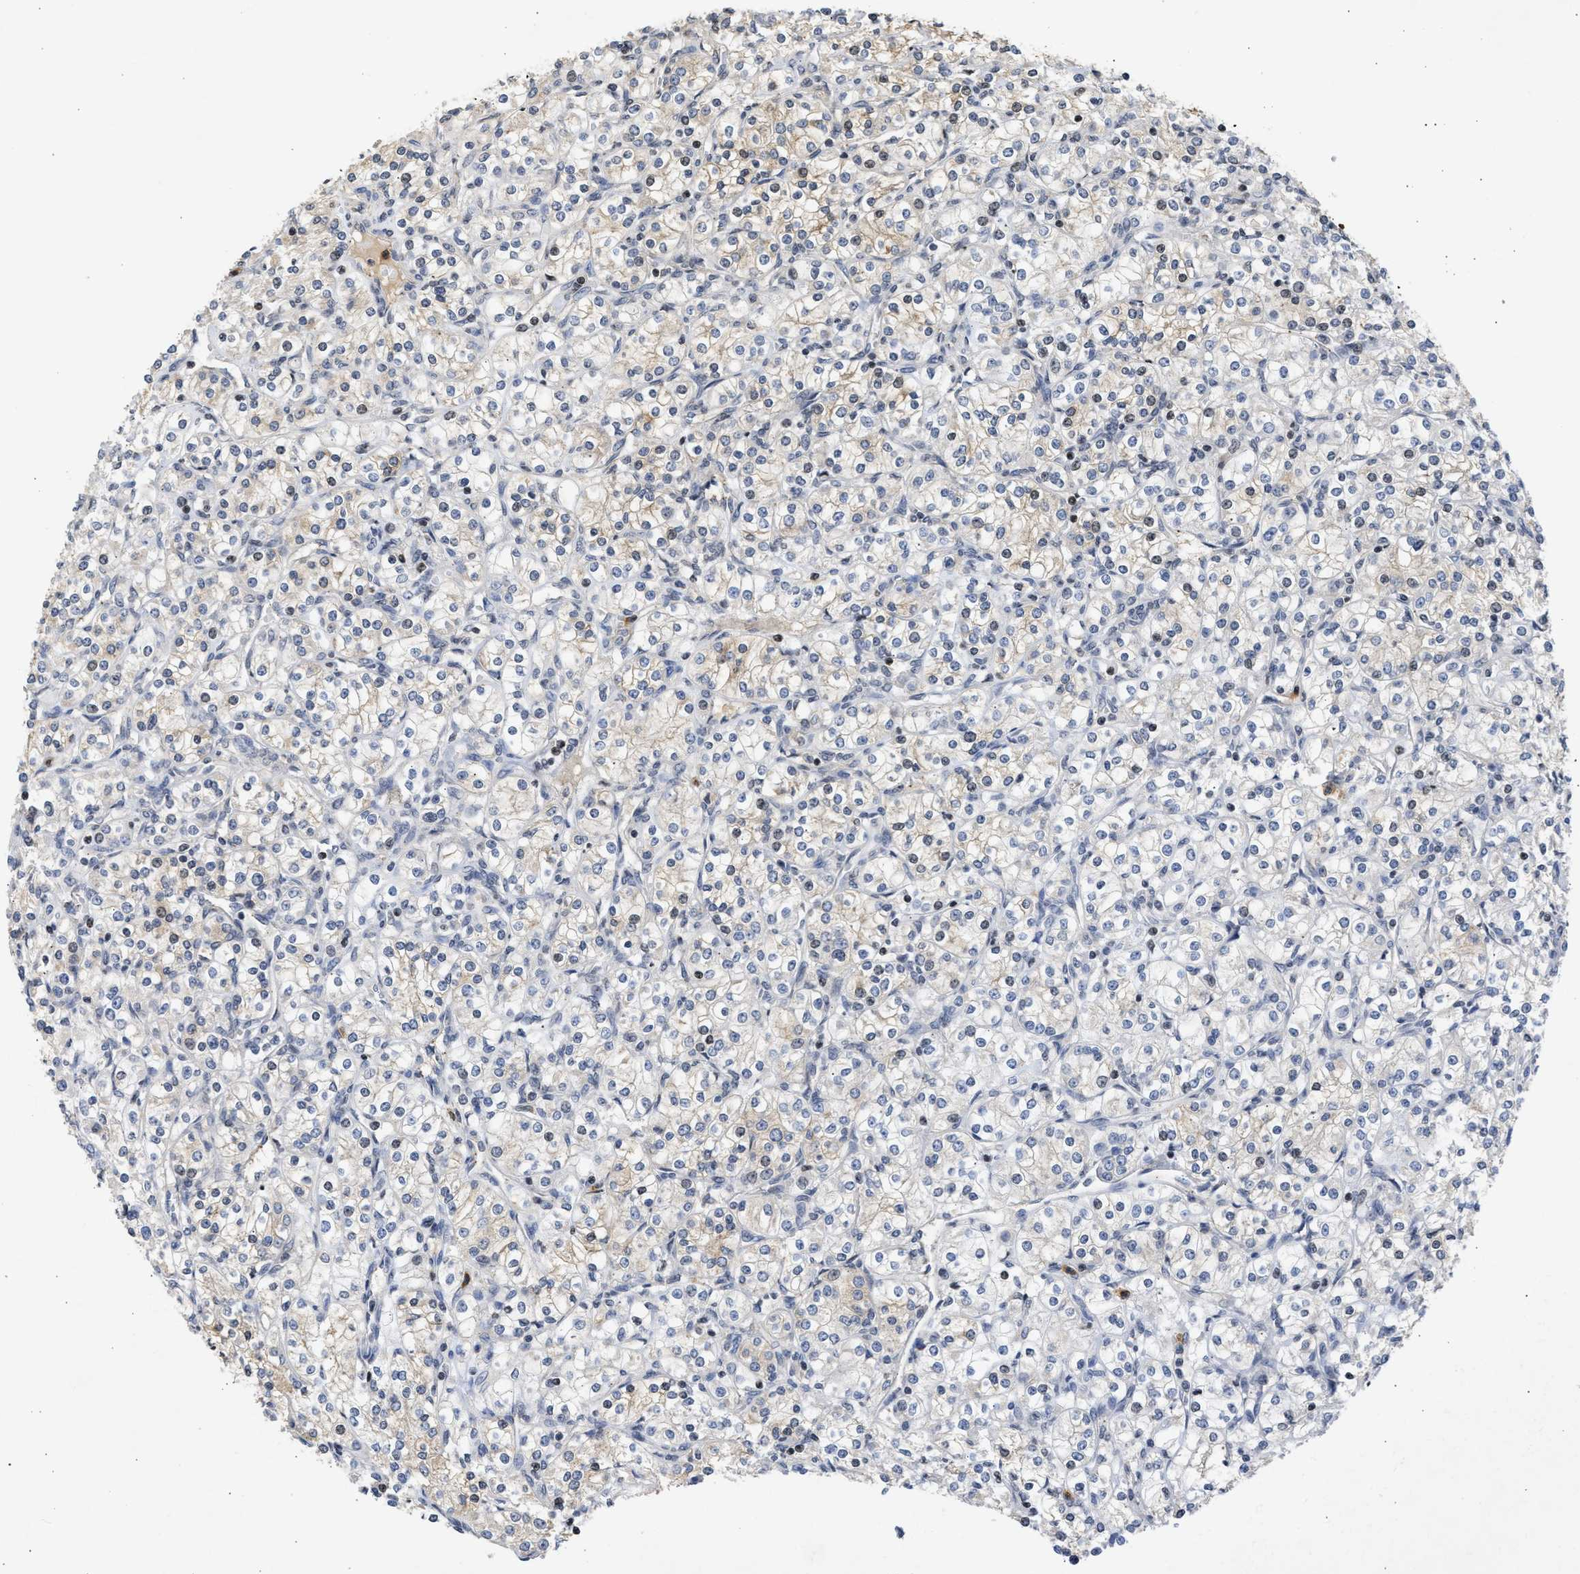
{"staining": {"intensity": "weak", "quantity": "<25%", "location": "cytoplasmic/membranous"}, "tissue": "renal cancer", "cell_type": "Tumor cells", "image_type": "cancer", "snomed": [{"axis": "morphology", "description": "Adenocarcinoma, NOS"}, {"axis": "topography", "description": "Kidney"}], "caption": "High magnification brightfield microscopy of renal cancer (adenocarcinoma) stained with DAB (3,3'-diaminobenzidine) (brown) and counterstained with hematoxylin (blue): tumor cells show no significant expression. (Immunohistochemistry, brightfield microscopy, high magnification).", "gene": "ENSG00000142539", "patient": {"sex": "male", "age": 77}}